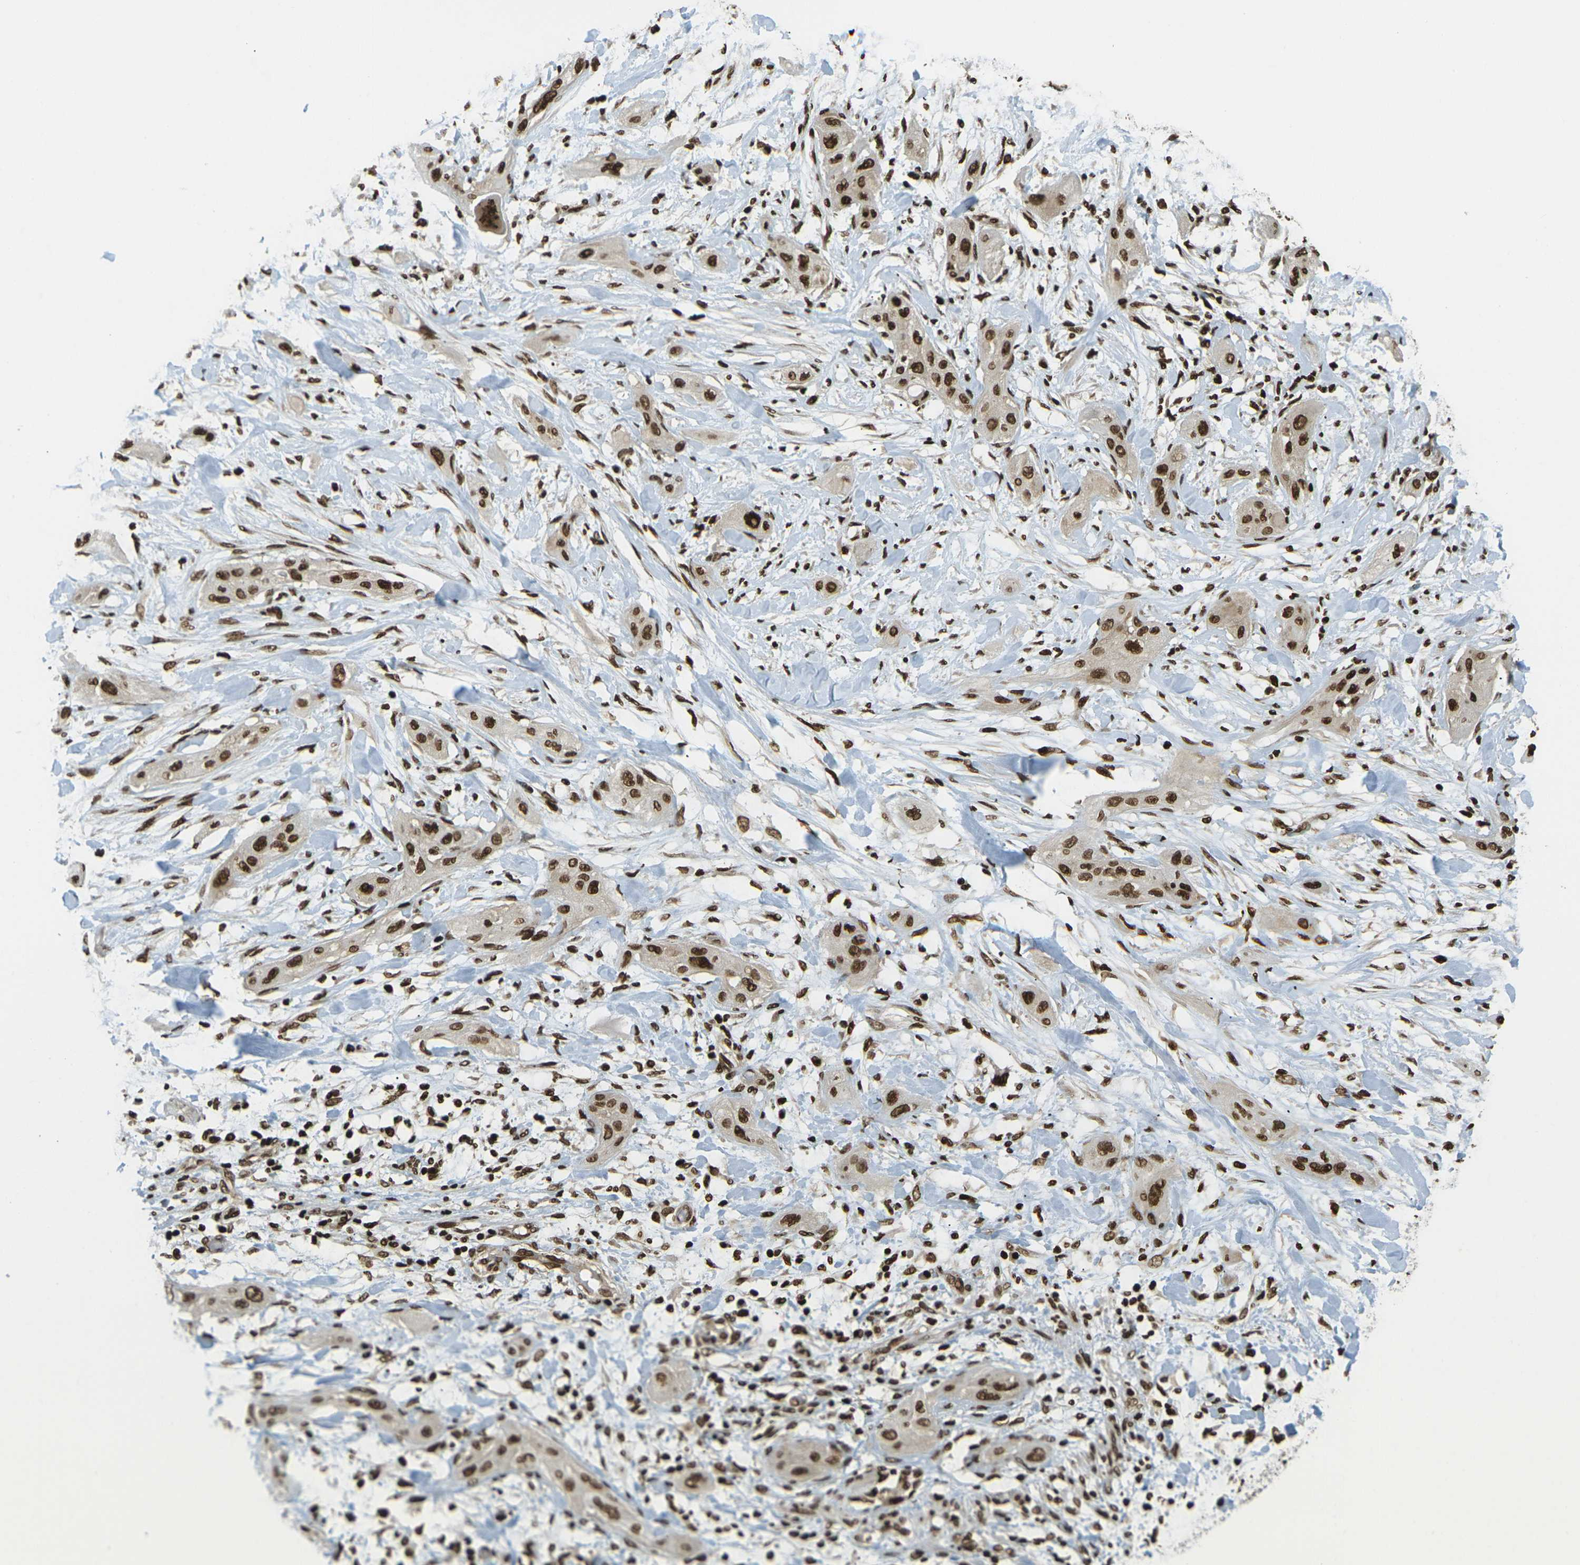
{"staining": {"intensity": "moderate", "quantity": ">75%", "location": "cytoplasmic/membranous,nuclear"}, "tissue": "lung cancer", "cell_type": "Tumor cells", "image_type": "cancer", "snomed": [{"axis": "morphology", "description": "Squamous cell carcinoma, NOS"}, {"axis": "topography", "description": "Lung"}], "caption": "Protein staining of lung cancer tissue demonstrates moderate cytoplasmic/membranous and nuclear expression in about >75% of tumor cells. (Brightfield microscopy of DAB IHC at high magnification).", "gene": "RUVBL2", "patient": {"sex": "female", "age": 47}}